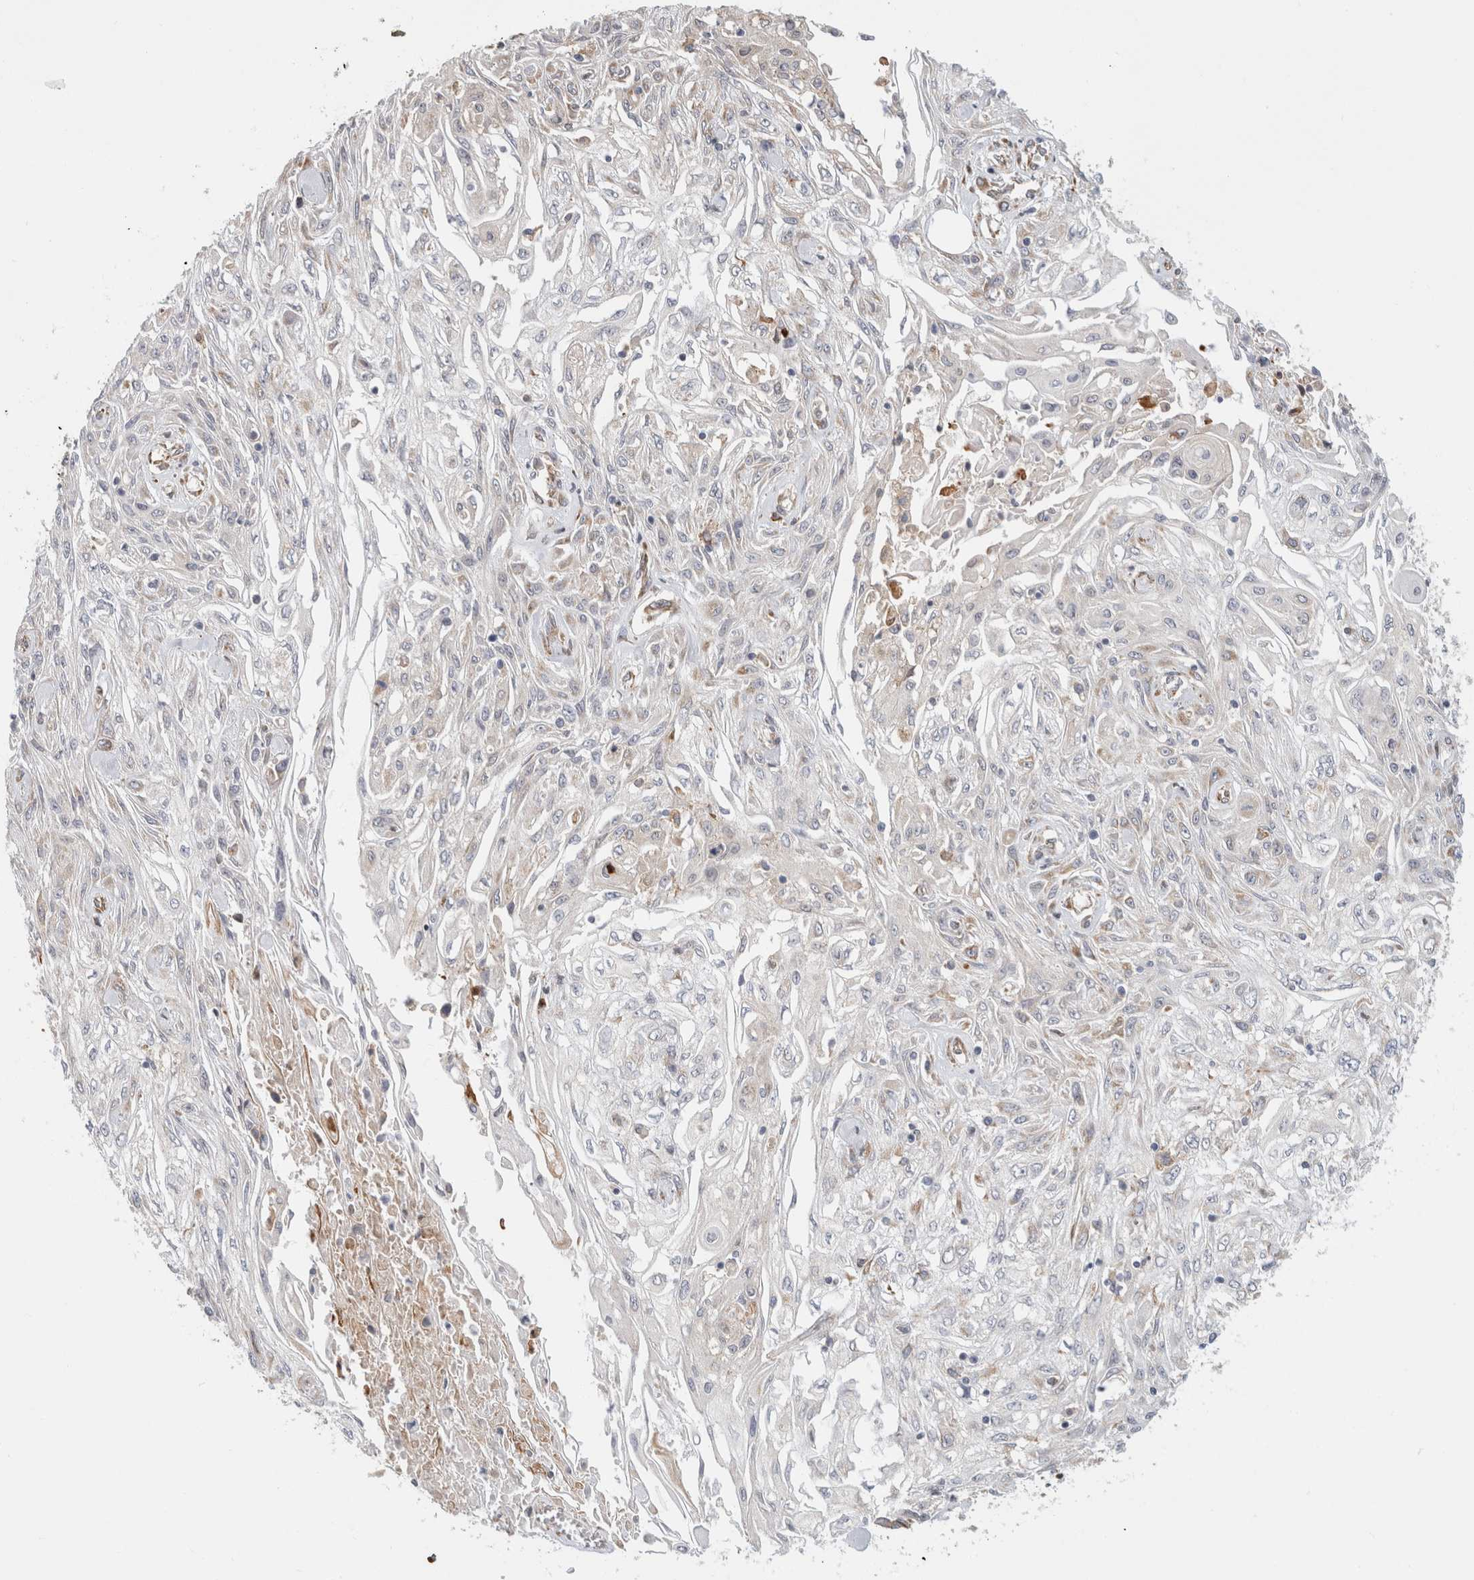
{"staining": {"intensity": "weak", "quantity": "<25%", "location": "cytoplasmic/membranous"}, "tissue": "skin cancer", "cell_type": "Tumor cells", "image_type": "cancer", "snomed": [{"axis": "morphology", "description": "Squamous cell carcinoma, NOS"}, {"axis": "morphology", "description": "Squamous cell carcinoma, metastatic, NOS"}, {"axis": "topography", "description": "Skin"}, {"axis": "topography", "description": "Lymph node"}], "caption": "This is a histopathology image of immunohistochemistry (IHC) staining of skin squamous cell carcinoma, which shows no positivity in tumor cells.", "gene": "RPN2", "patient": {"sex": "male", "age": 75}}